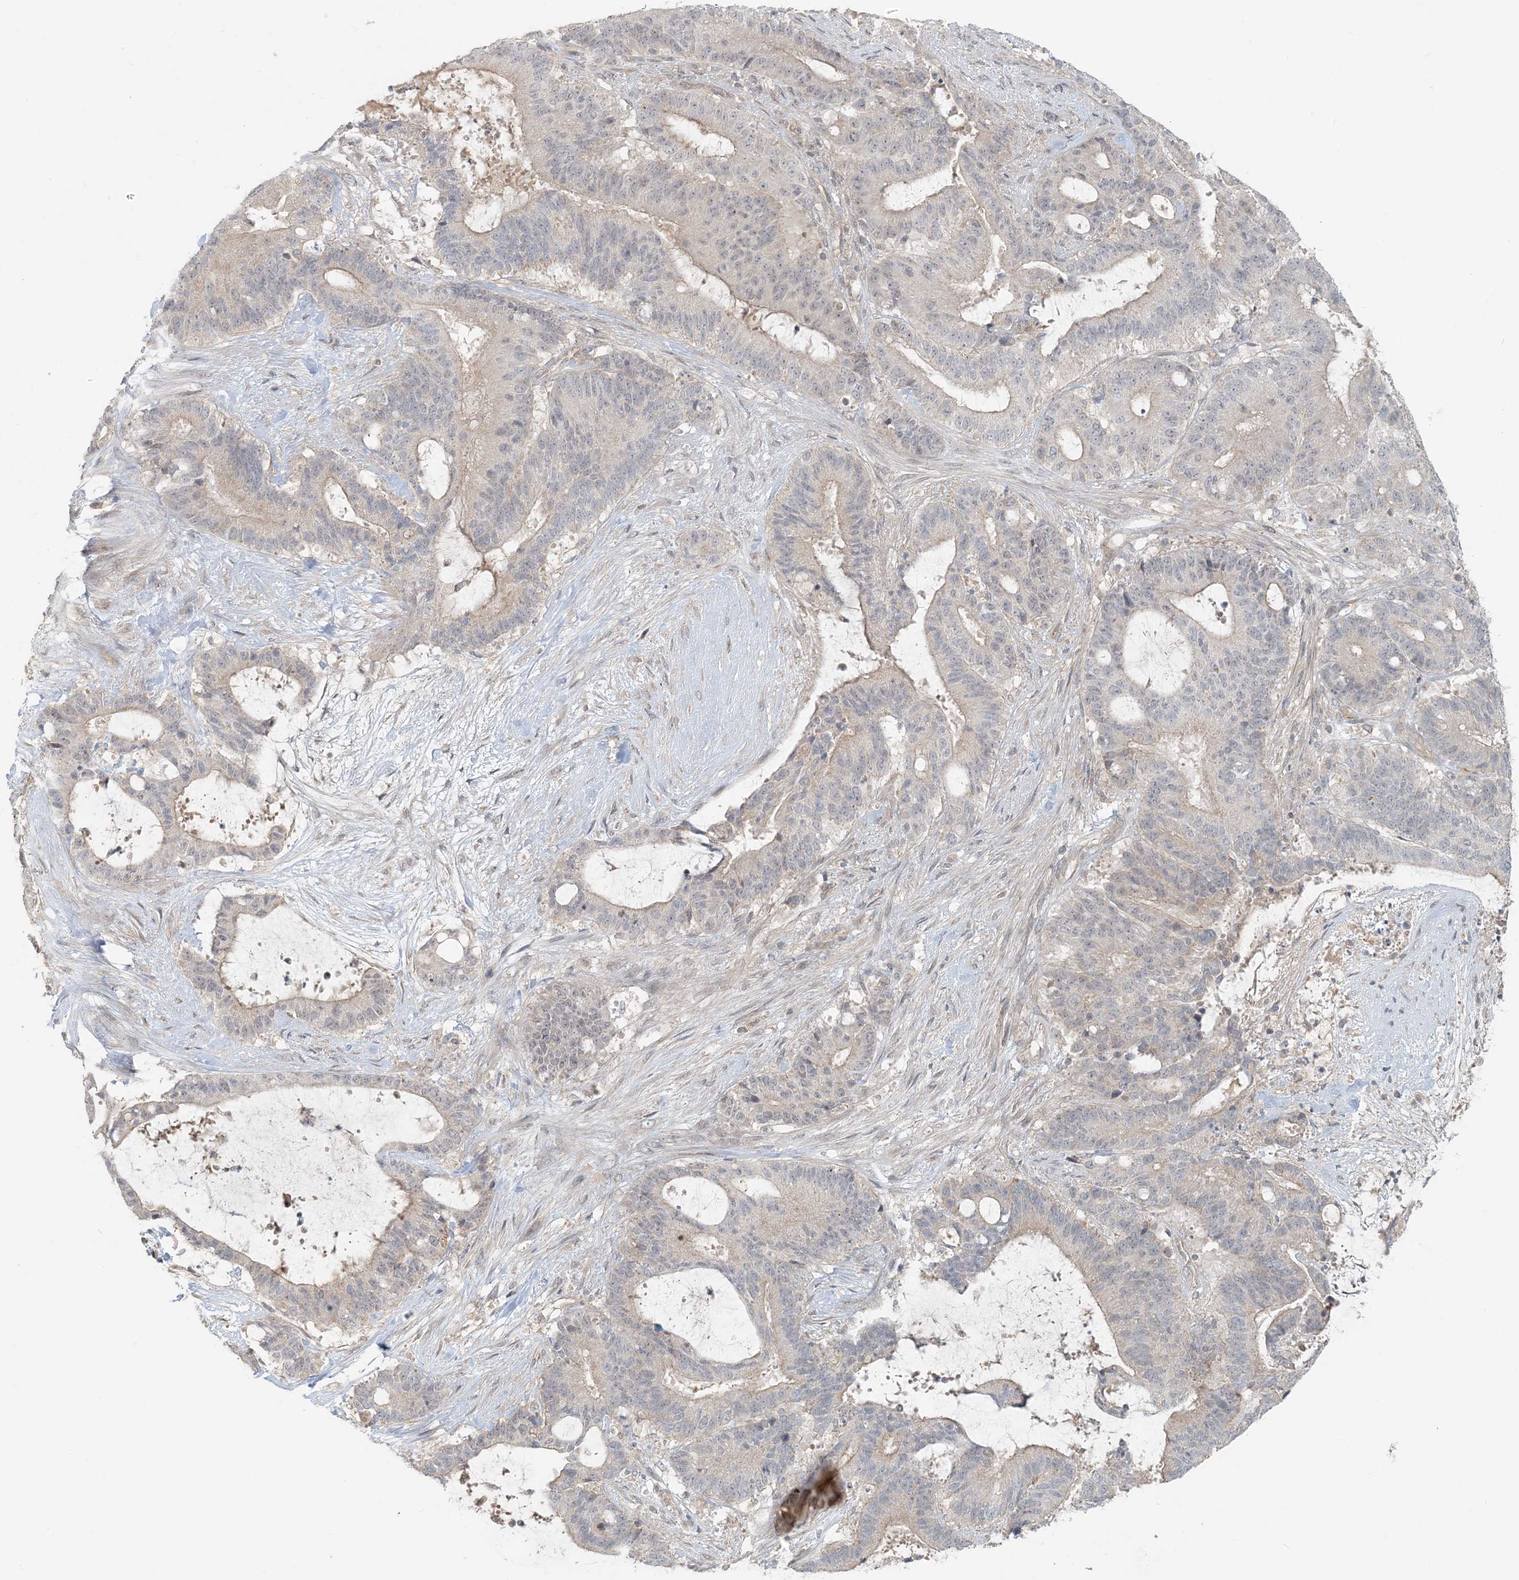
{"staining": {"intensity": "negative", "quantity": "none", "location": "none"}, "tissue": "liver cancer", "cell_type": "Tumor cells", "image_type": "cancer", "snomed": [{"axis": "morphology", "description": "Normal tissue, NOS"}, {"axis": "morphology", "description": "Cholangiocarcinoma"}, {"axis": "topography", "description": "Liver"}, {"axis": "topography", "description": "Peripheral nerve tissue"}], "caption": "Tumor cells are negative for protein expression in human liver cholangiocarcinoma. The staining is performed using DAB brown chromogen with nuclei counter-stained in using hematoxylin.", "gene": "OBI1", "patient": {"sex": "female", "age": 73}}